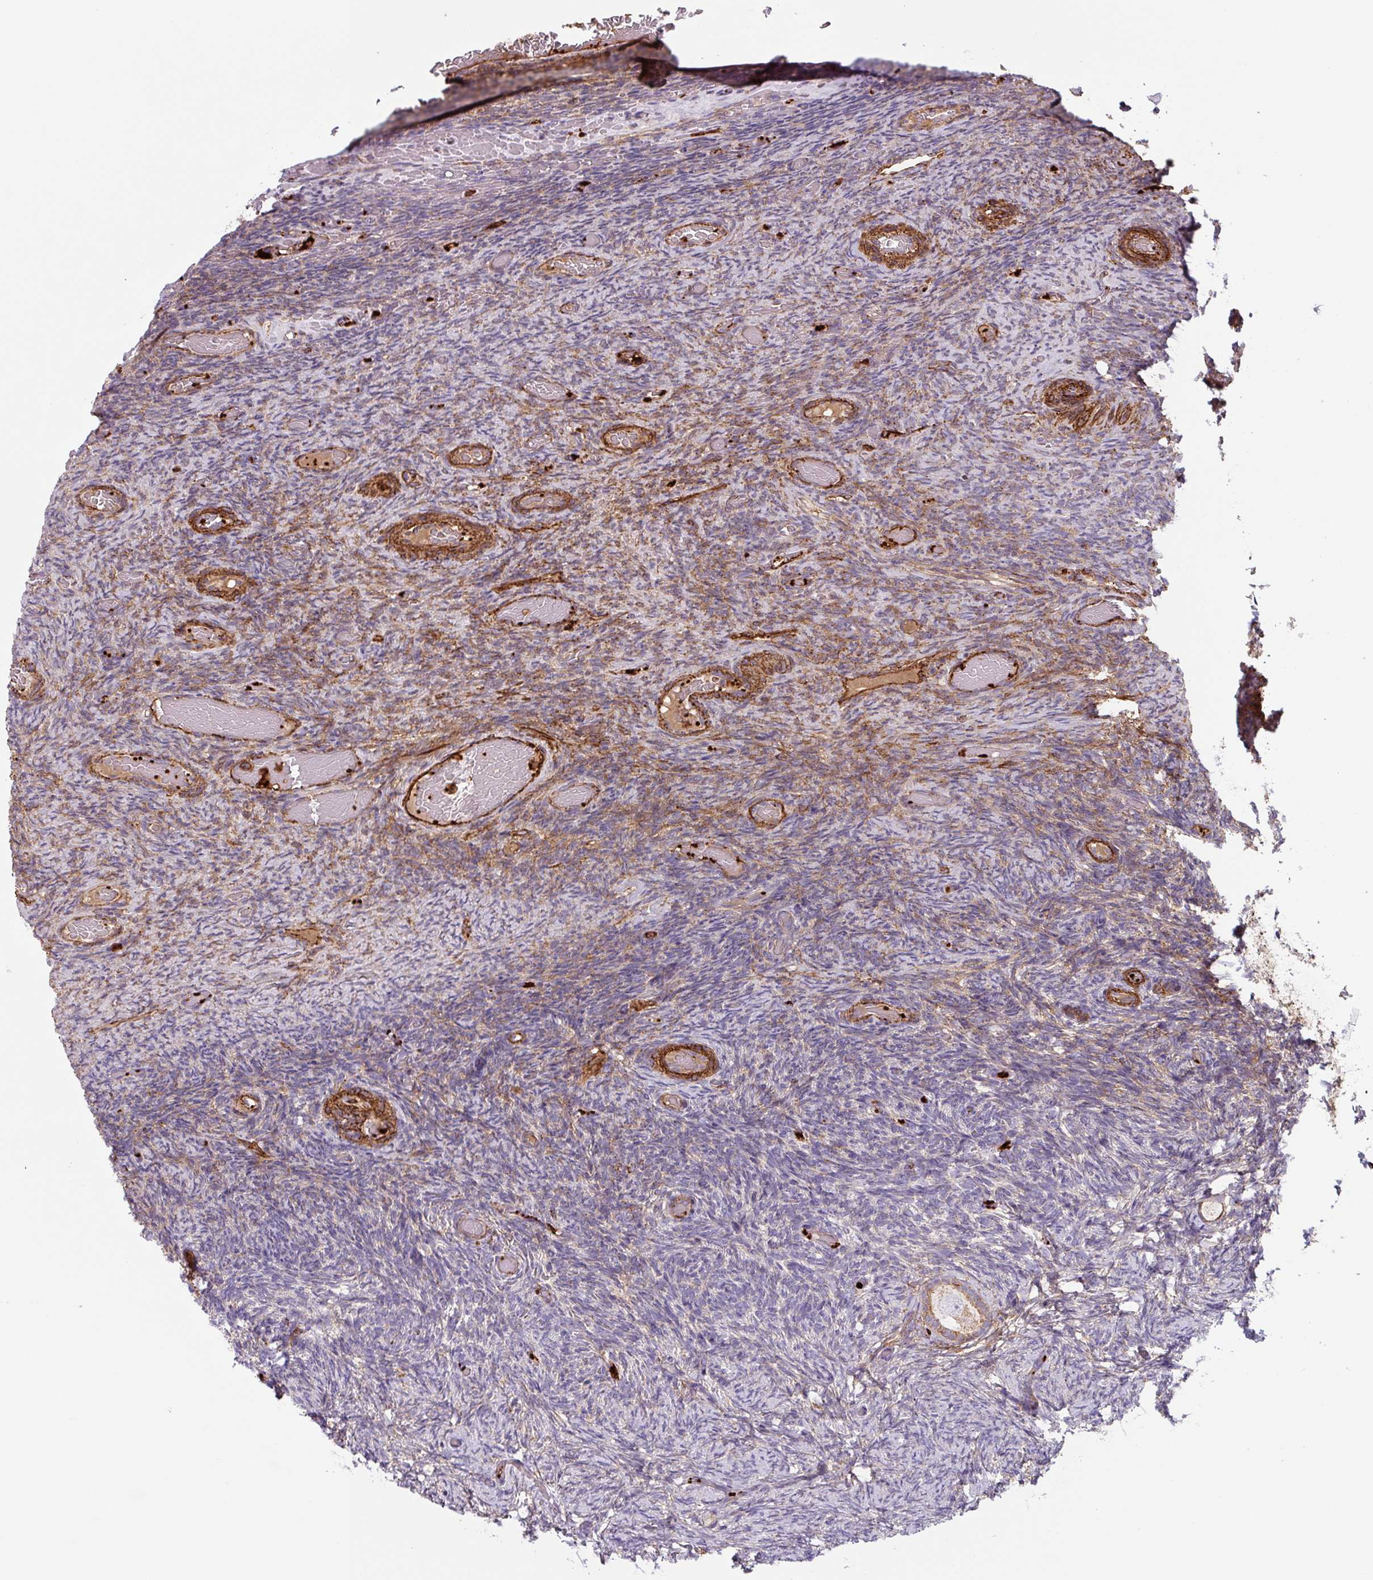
{"staining": {"intensity": "weak", "quantity": ">75%", "location": "cytoplasmic/membranous"}, "tissue": "ovary", "cell_type": "Follicle cells", "image_type": "normal", "snomed": [{"axis": "morphology", "description": "Normal tissue, NOS"}, {"axis": "topography", "description": "Ovary"}], "caption": "Immunohistochemical staining of benign human ovary reveals >75% levels of weak cytoplasmic/membranous protein positivity in about >75% of follicle cells. The protein is stained brown, and the nuclei are stained in blue (DAB IHC with brightfield microscopy, high magnification).", "gene": "DHFR2", "patient": {"sex": "female", "age": 34}}